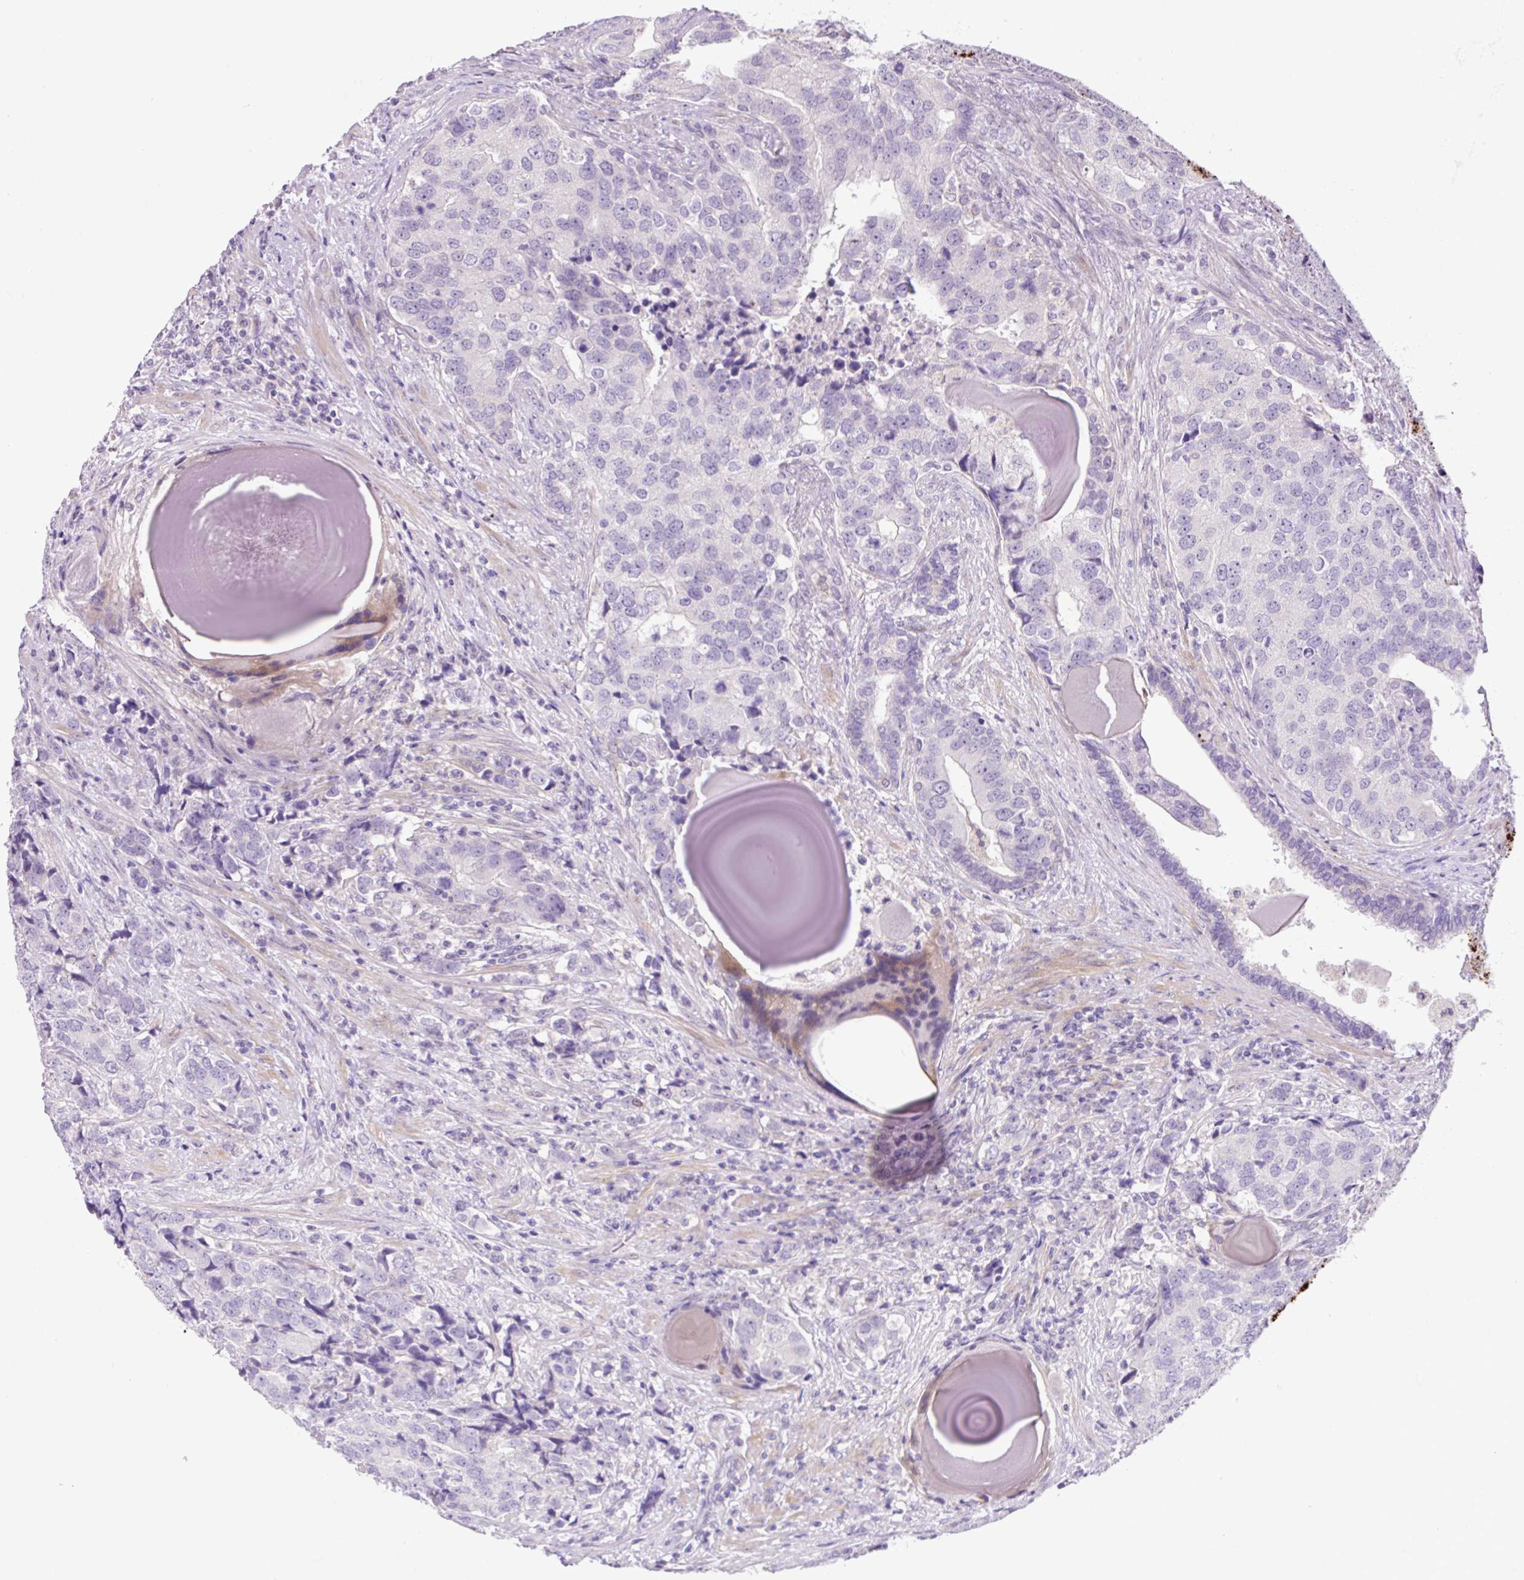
{"staining": {"intensity": "negative", "quantity": "none", "location": "none"}, "tissue": "prostate cancer", "cell_type": "Tumor cells", "image_type": "cancer", "snomed": [{"axis": "morphology", "description": "Adenocarcinoma, High grade"}, {"axis": "topography", "description": "Prostate"}], "caption": "Immunohistochemistry of prostate cancer displays no positivity in tumor cells.", "gene": "OGDHL", "patient": {"sex": "male", "age": 68}}